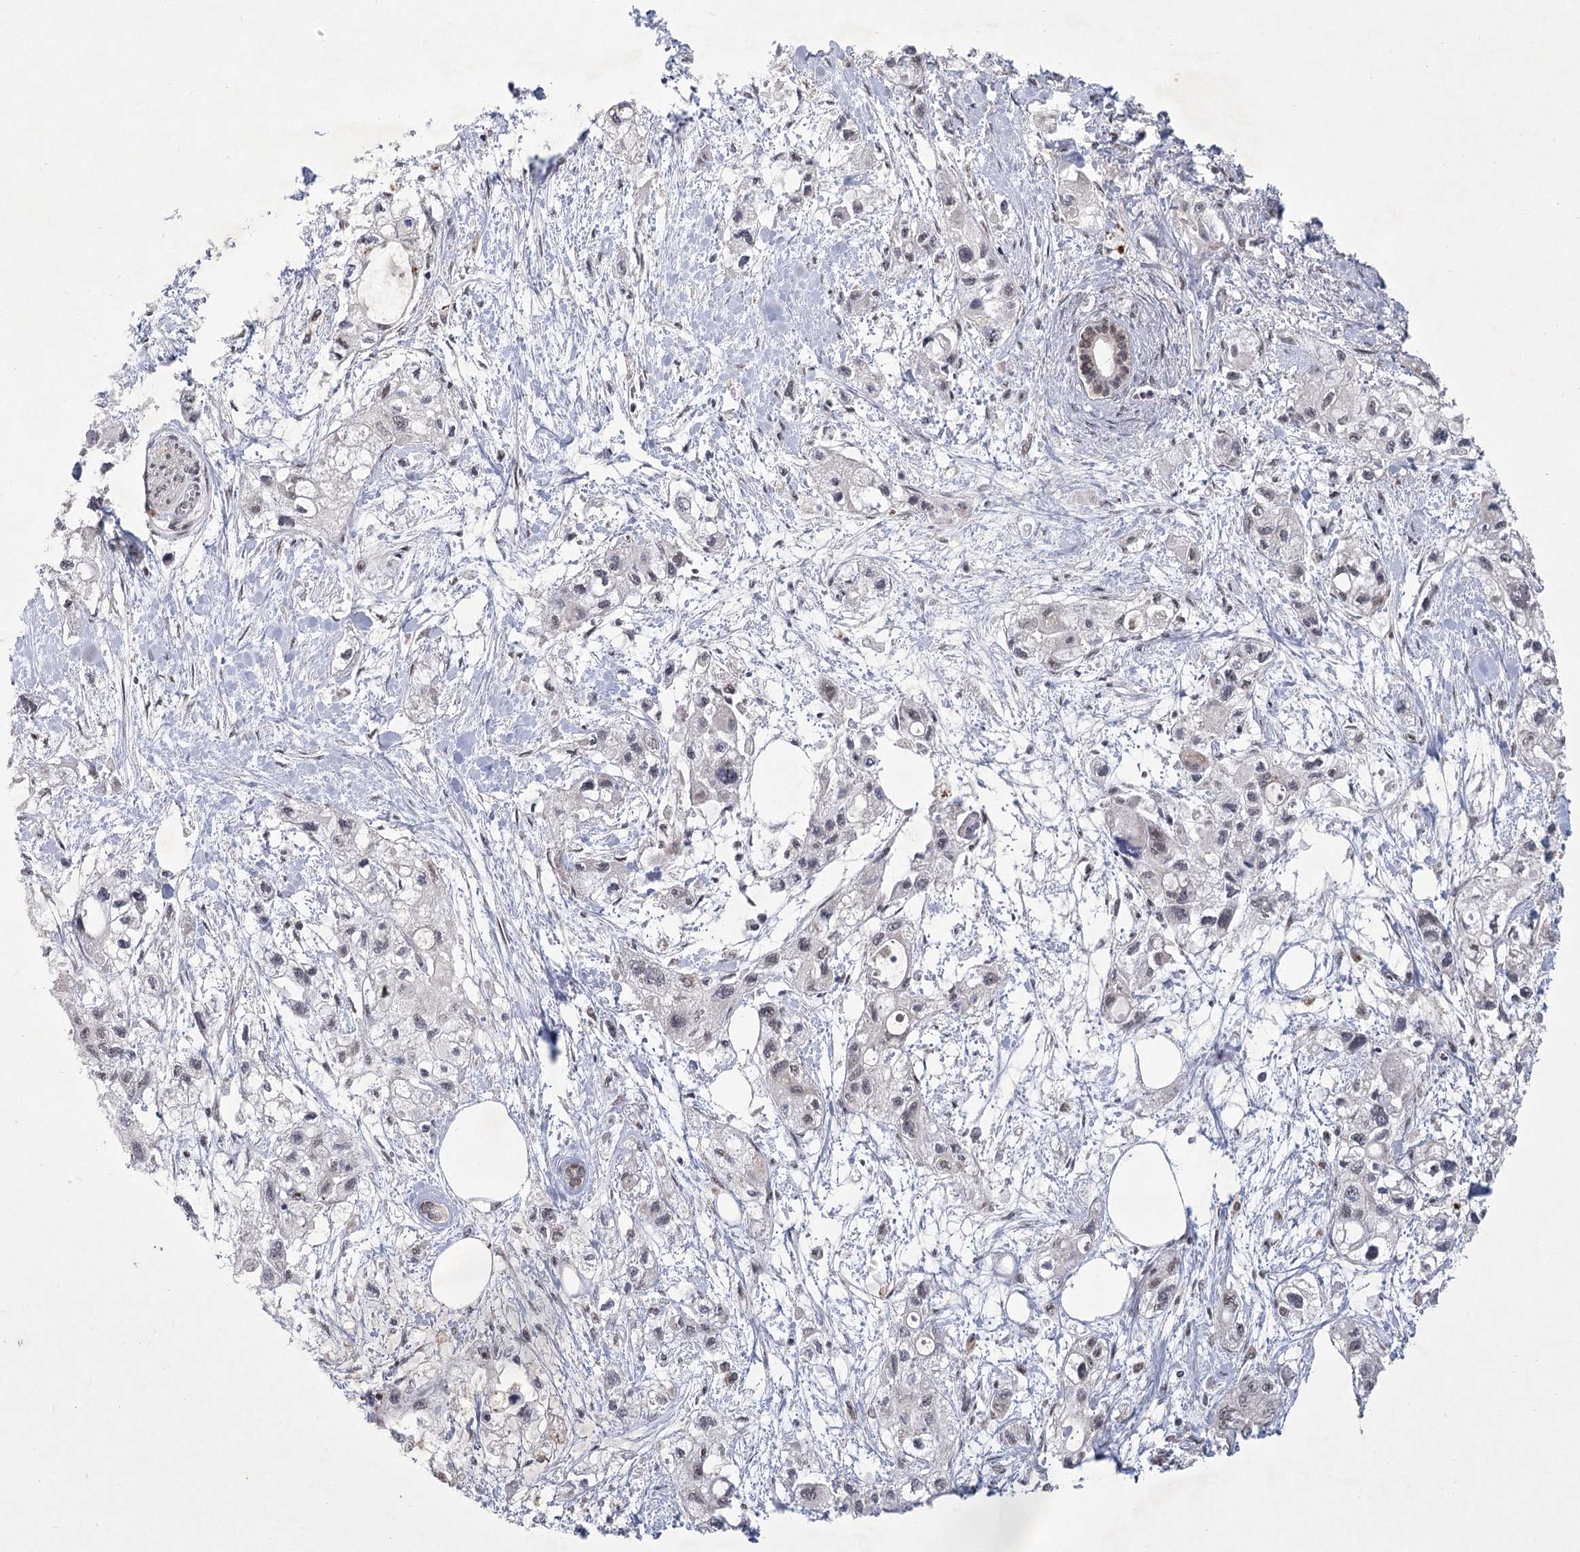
{"staining": {"intensity": "weak", "quantity": "25%-75%", "location": "nuclear"}, "tissue": "pancreatic cancer", "cell_type": "Tumor cells", "image_type": "cancer", "snomed": [{"axis": "morphology", "description": "Adenocarcinoma, NOS"}, {"axis": "topography", "description": "Pancreas"}], "caption": "Pancreatic cancer stained with DAB (3,3'-diaminobenzidine) immunohistochemistry displays low levels of weak nuclear staining in about 25%-75% of tumor cells.", "gene": "CIB4", "patient": {"sex": "male", "age": 75}}